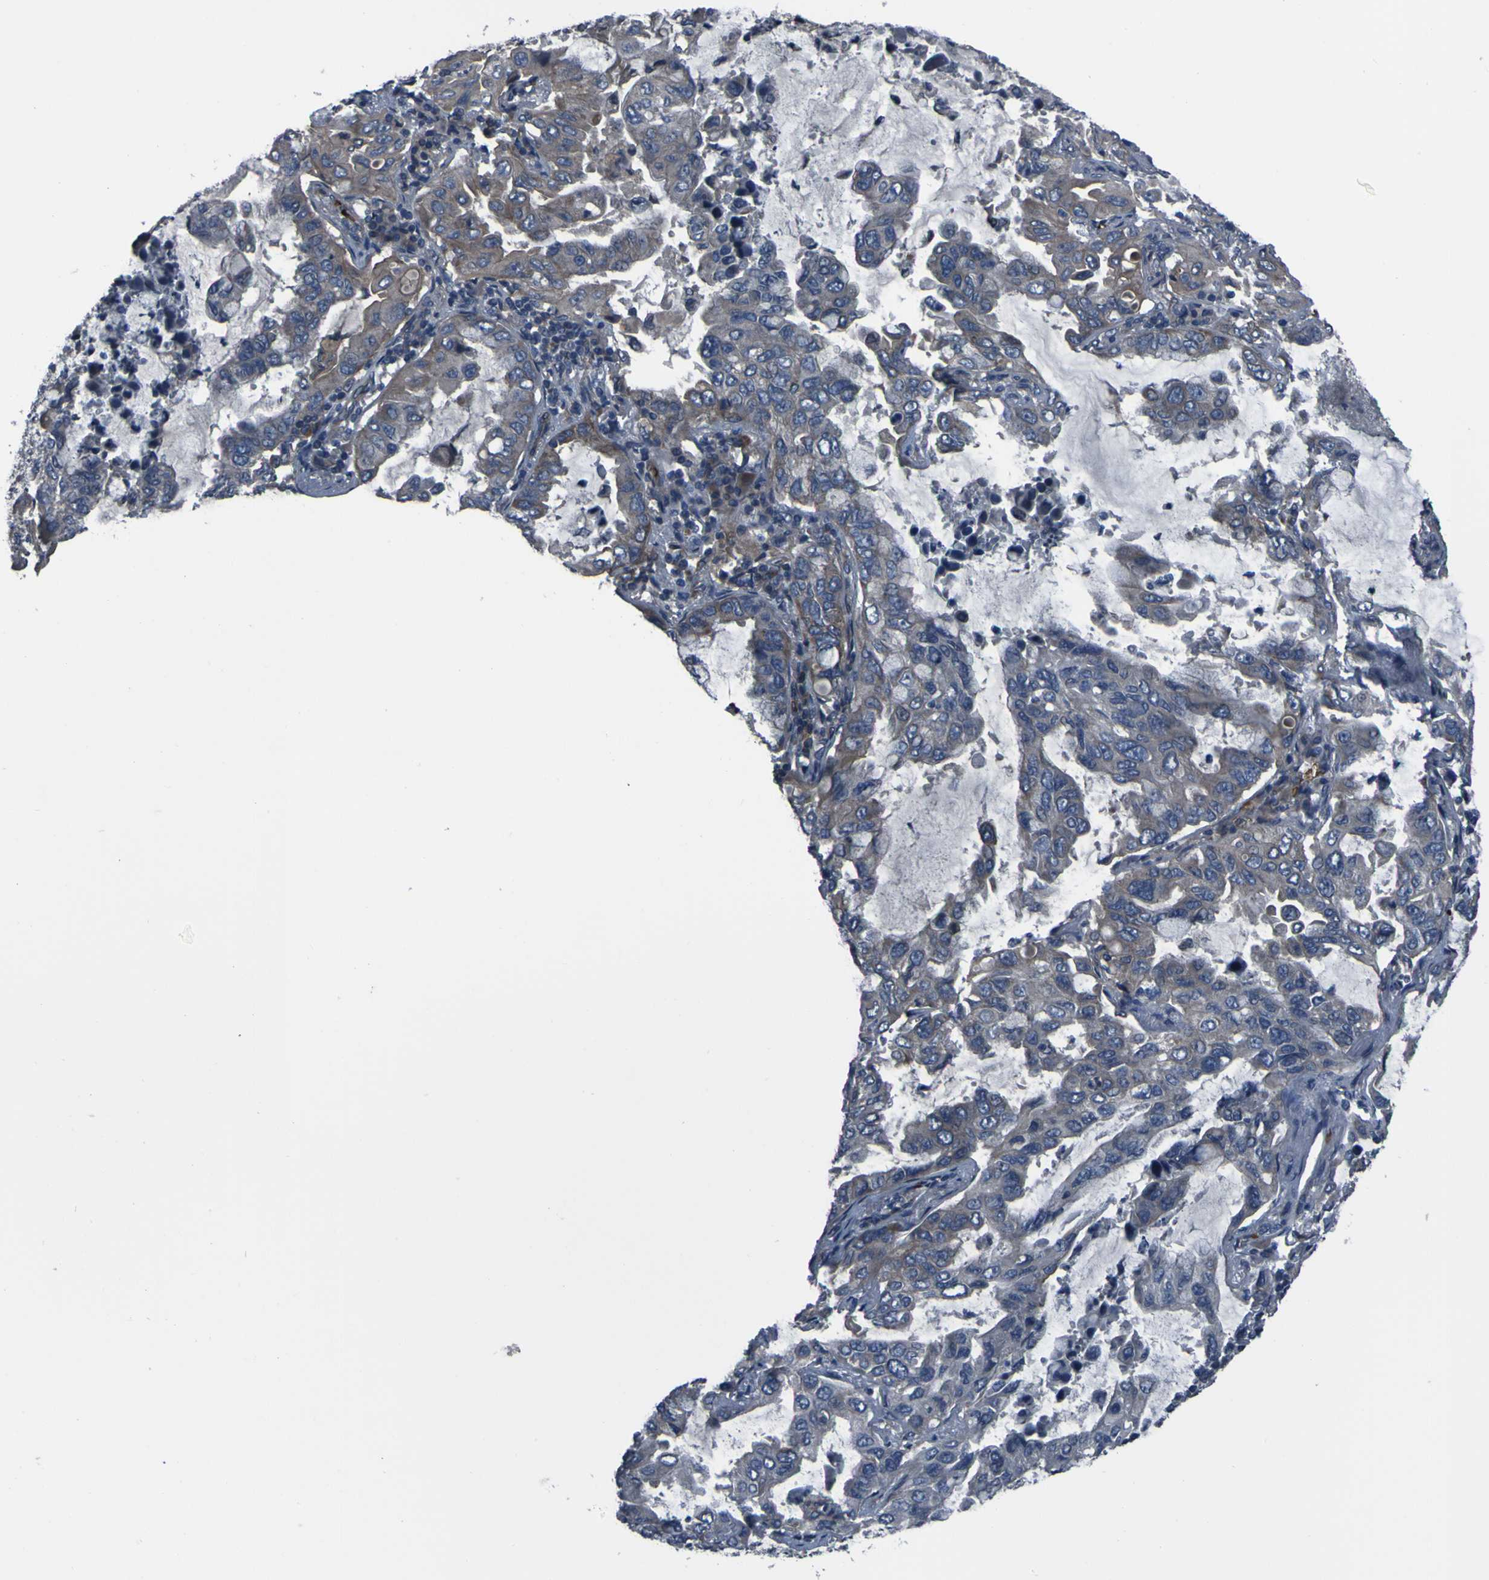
{"staining": {"intensity": "weak", "quantity": "<25%", "location": "cytoplasmic/membranous"}, "tissue": "lung cancer", "cell_type": "Tumor cells", "image_type": "cancer", "snomed": [{"axis": "morphology", "description": "Adenocarcinoma, NOS"}, {"axis": "topography", "description": "Lung"}], "caption": "Immunohistochemistry image of lung cancer (adenocarcinoma) stained for a protein (brown), which exhibits no expression in tumor cells.", "gene": "GRAMD1A", "patient": {"sex": "male", "age": 64}}